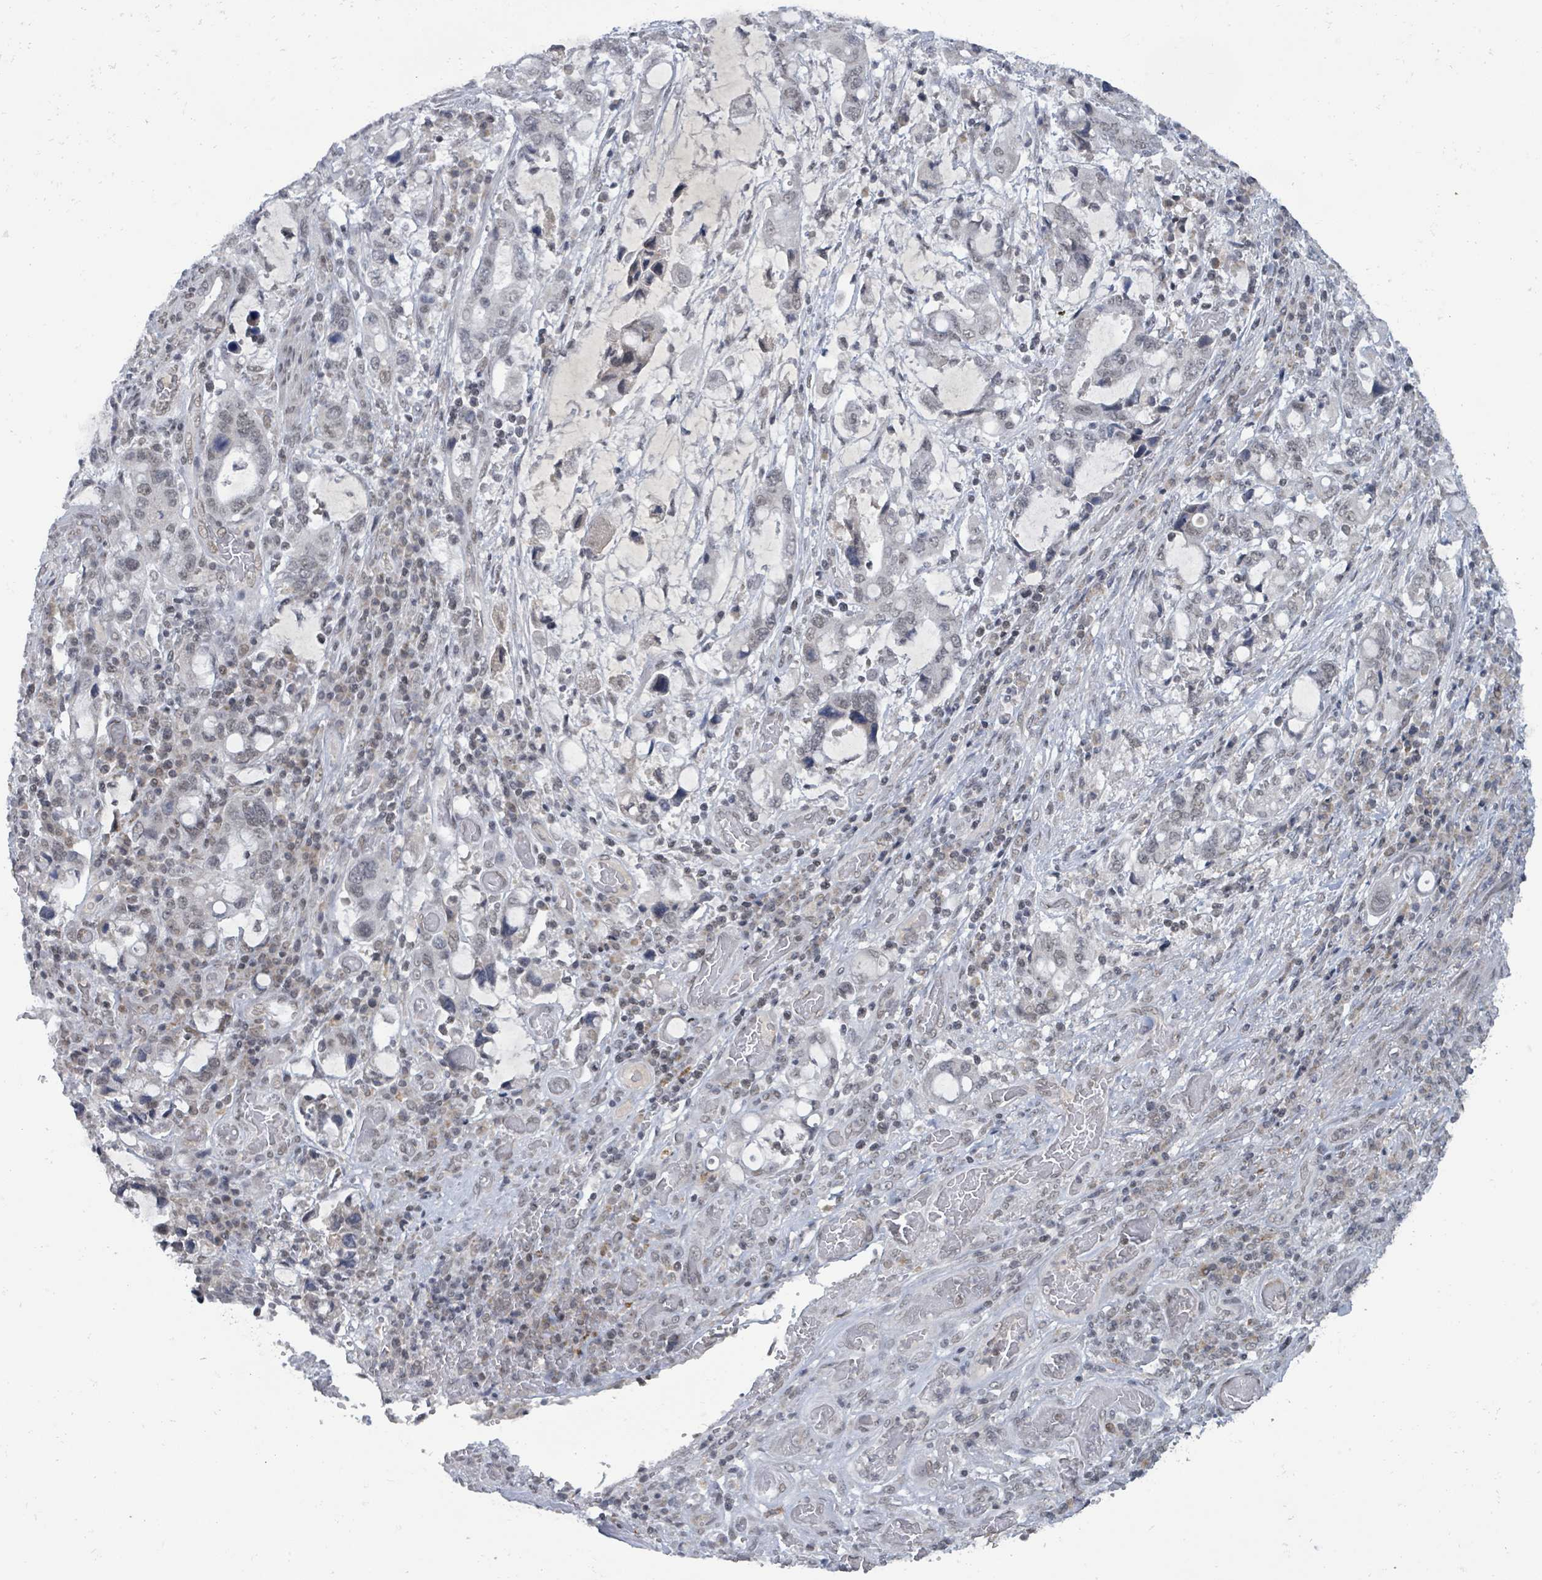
{"staining": {"intensity": "negative", "quantity": "none", "location": "none"}, "tissue": "stomach cancer", "cell_type": "Tumor cells", "image_type": "cancer", "snomed": [{"axis": "morphology", "description": "Adenocarcinoma, NOS"}, {"axis": "topography", "description": "Stomach, upper"}, {"axis": "topography", "description": "Stomach"}], "caption": "Tumor cells show no significant protein expression in stomach cancer.", "gene": "BANP", "patient": {"sex": "male", "age": 62}}